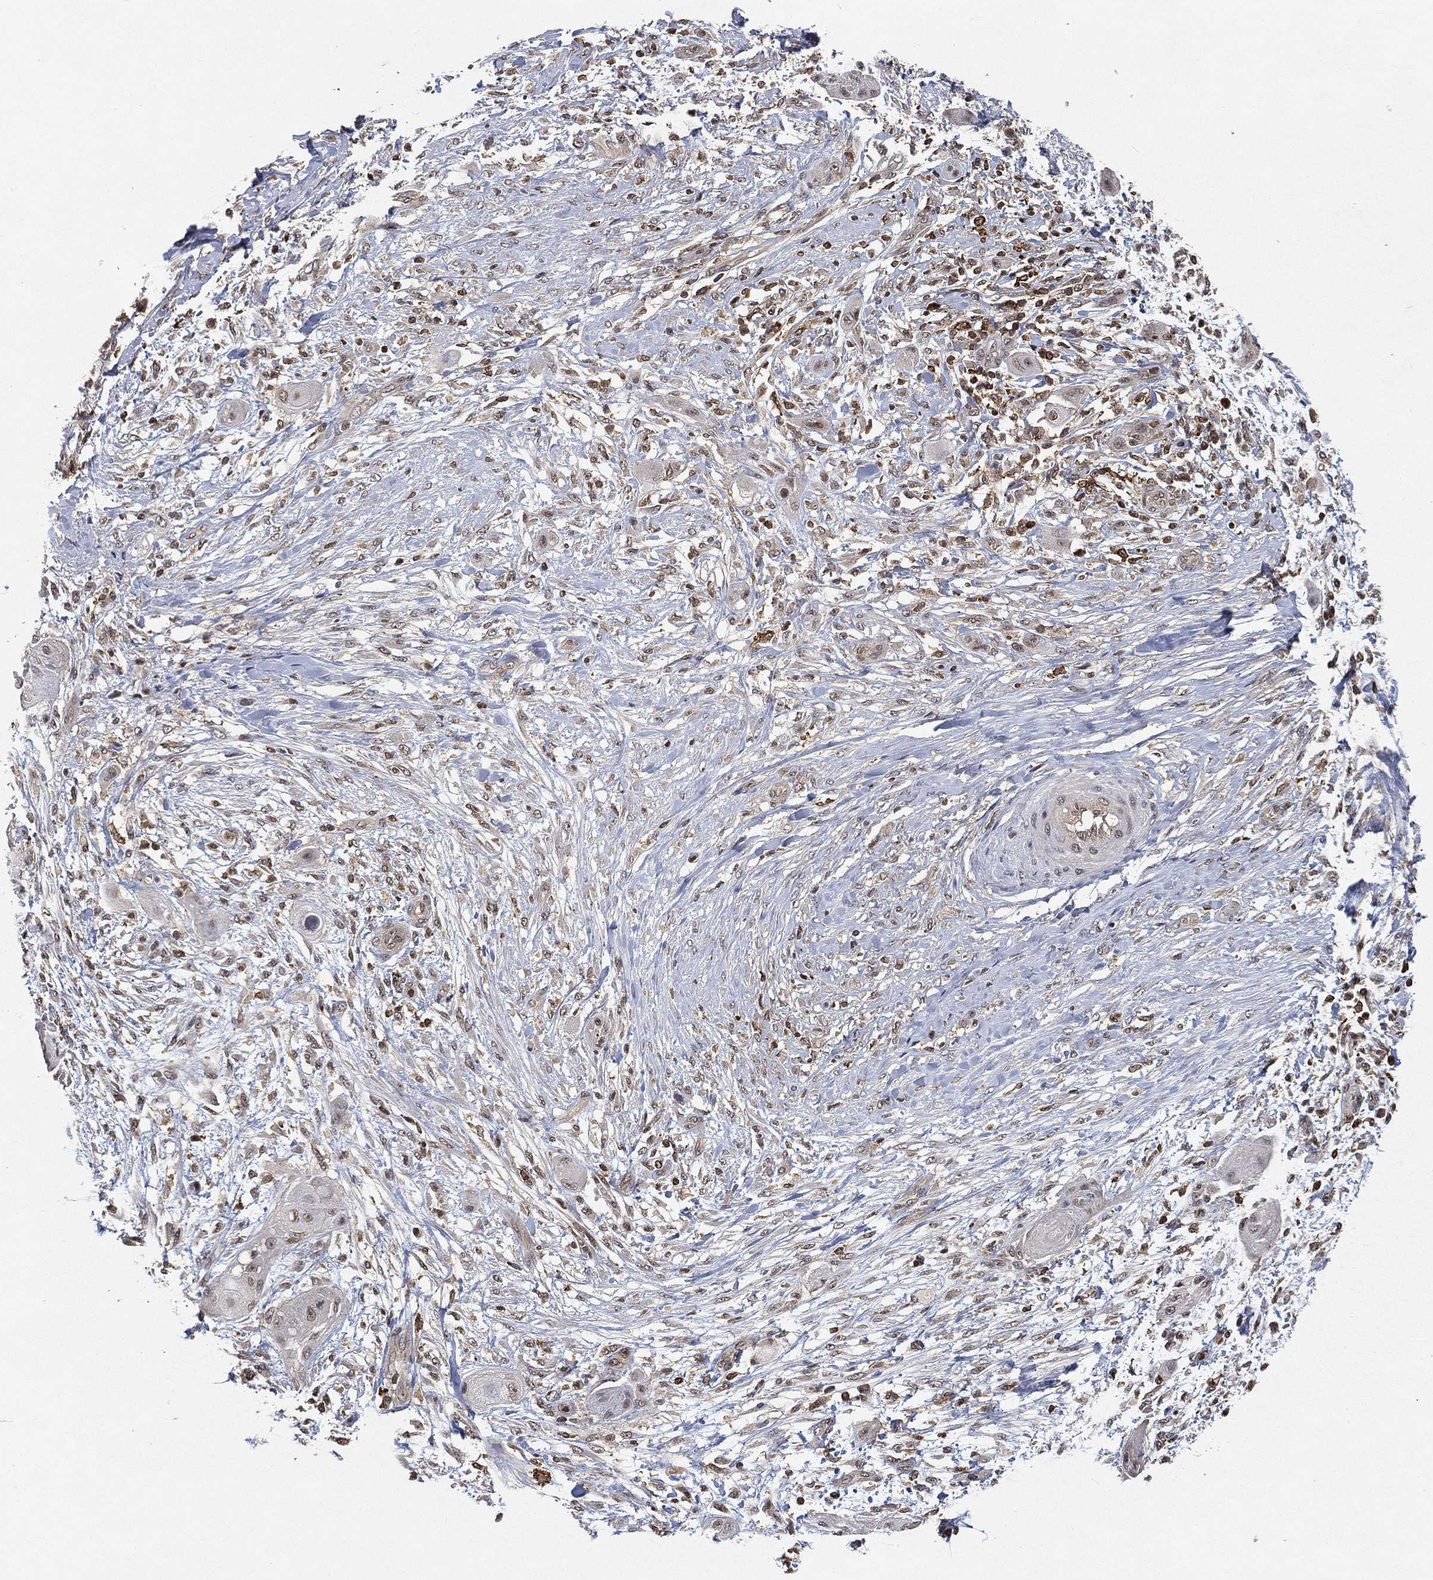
{"staining": {"intensity": "negative", "quantity": "none", "location": "none"}, "tissue": "skin cancer", "cell_type": "Tumor cells", "image_type": "cancer", "snomed": [{"axis": "morphology", "description": "Squamous cell carcinoma, NOS"}, {"axis": "topography", "description": "Skin"}], "caption": "Human squamous cell carcinoma (skin) stained for a protein using immunohistochemistry (IHC) demonstrates no positivity in tumor cells.", "gene": "WDR26", "patient": {"sex": "male", "age": 62}}